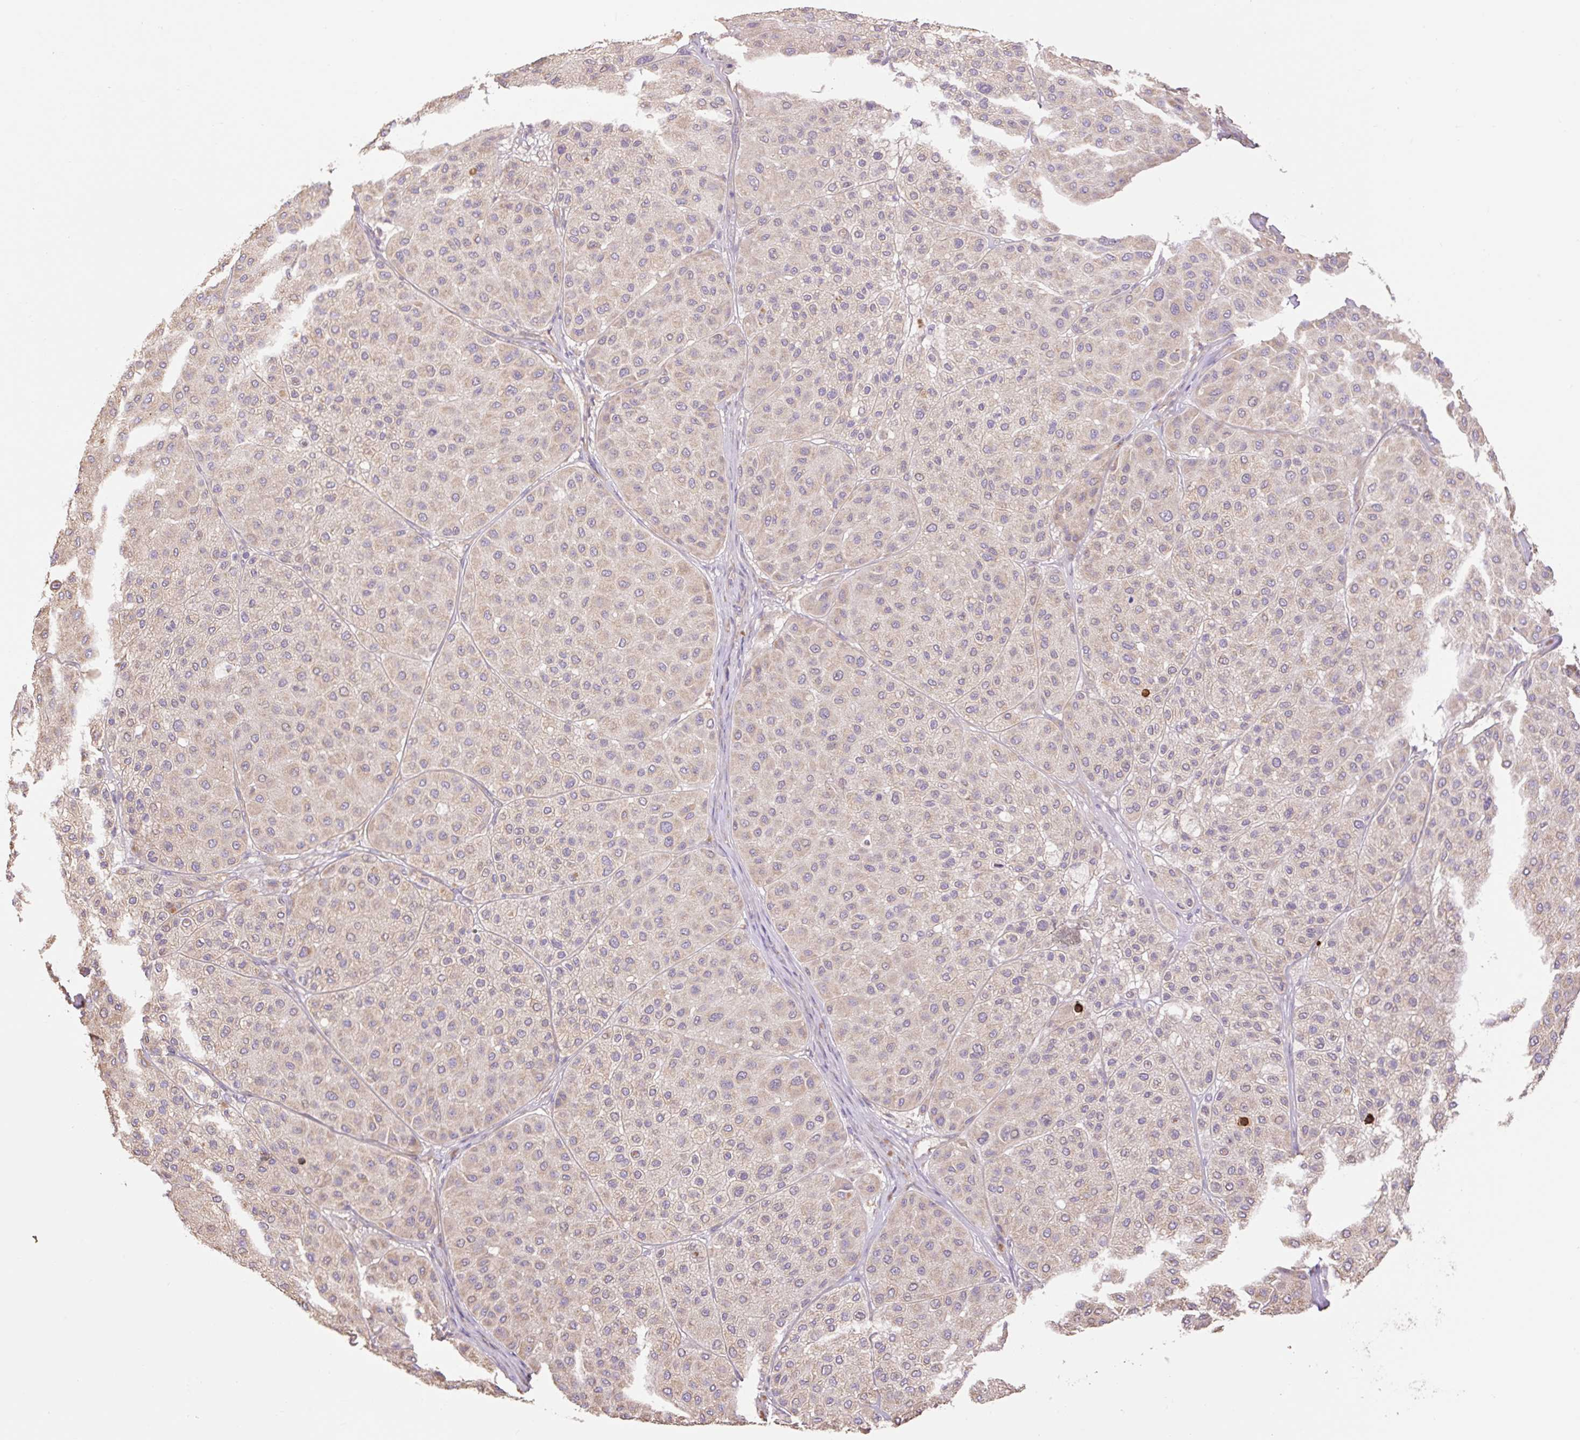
{"staining": {"intensity": "weak", "quantity": "25%-75%", "location": "cytoplasmic/membranous"}, "tissue": "melanoma", "cell_type": "Tumor cells", "image_type": "cancer", "snomed": [{"axis": "morphology", "description": "Malignant melanoma, Metastatic site"}, {"axis": "topography", "description": "Smooth muscle"}], "caption": "Immunohistochemical staining of melanoma displays low levels of weak cytoplasmic/membranous positivity in approximately 25%-75% of tumor cells.", "gene": "DESI1", "patient": {"sex": "male", "age": 41}}